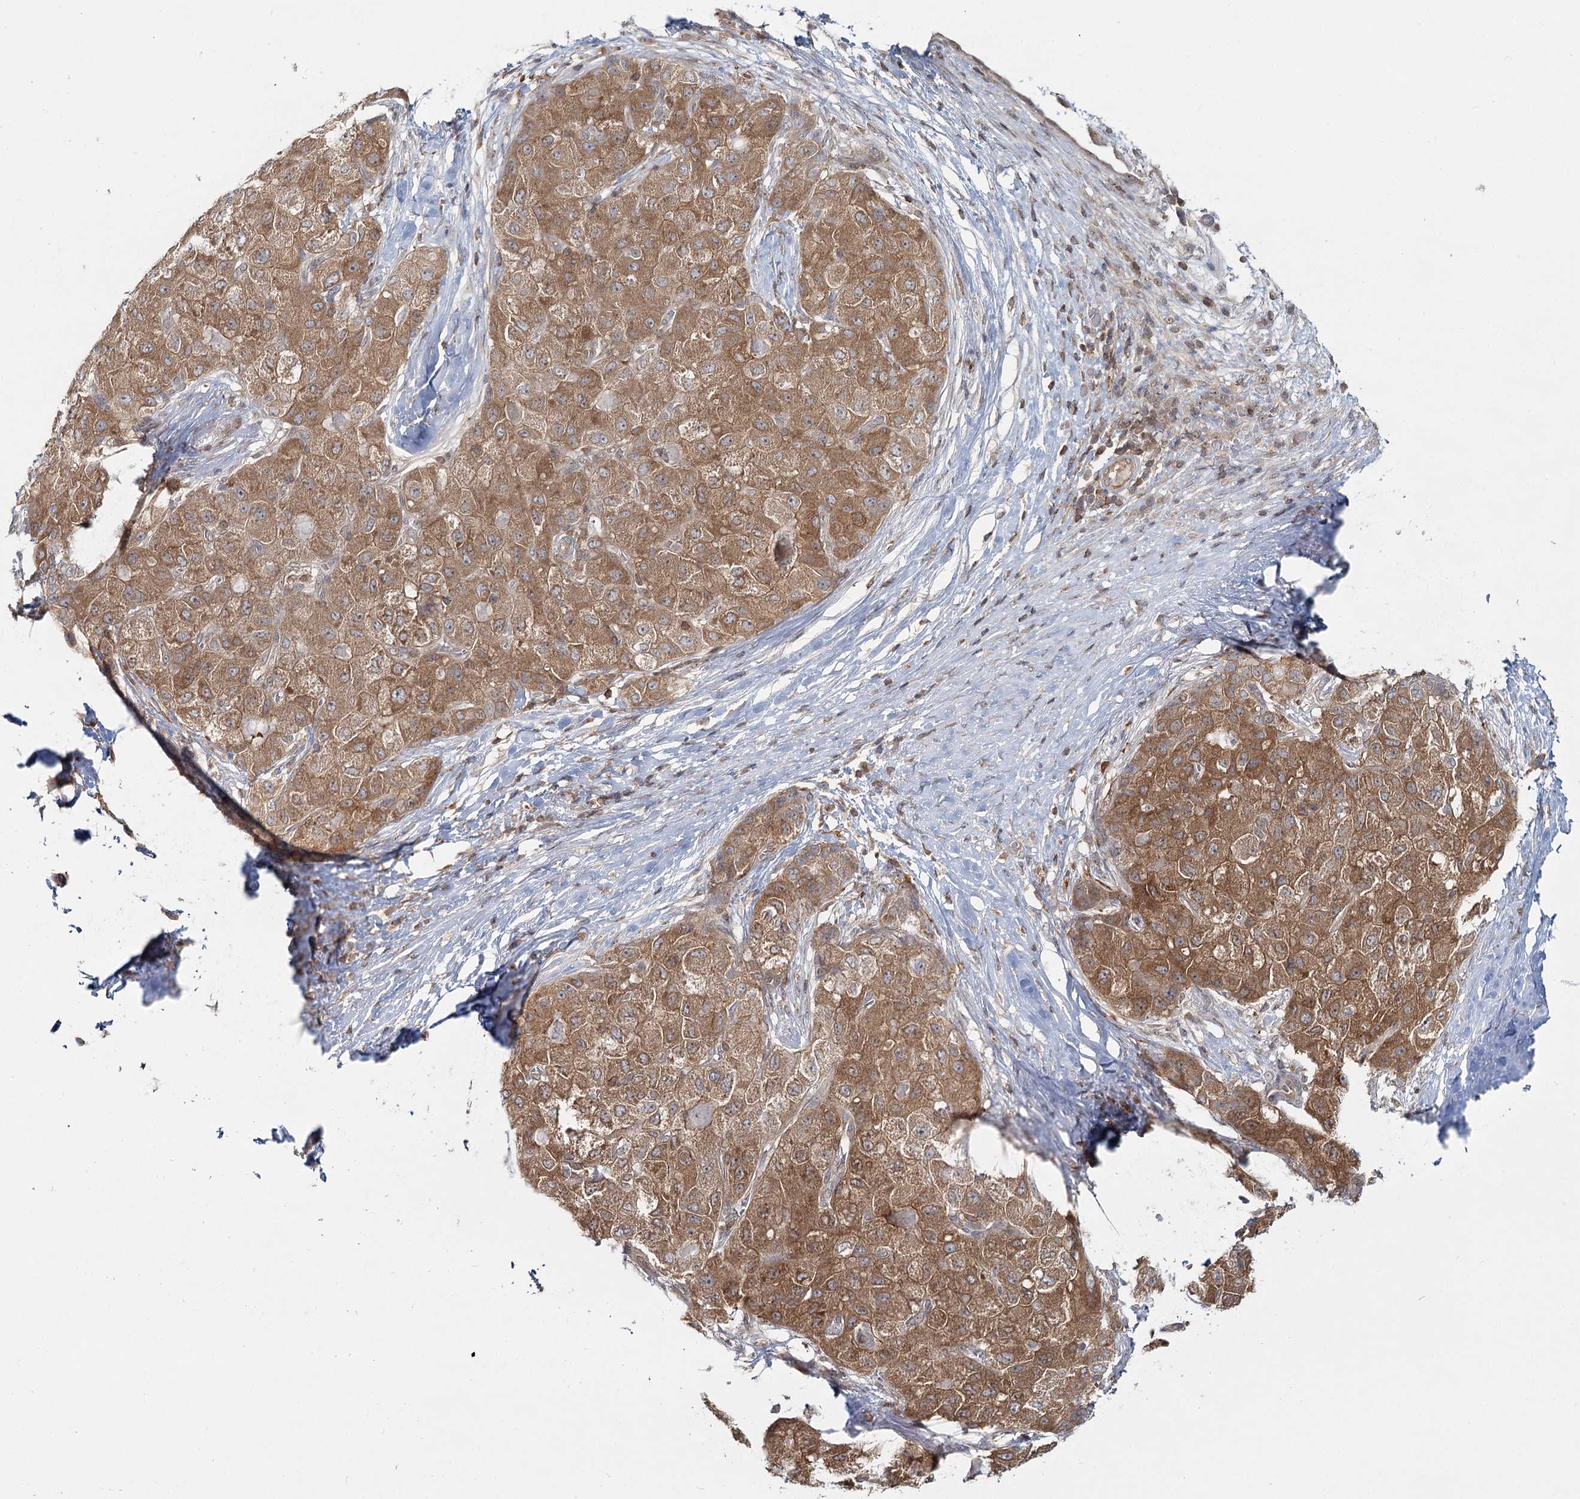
{"staining": {"intensity": "moderate", "quantity": ">75%", "location": "cytoplasmic/membranous"}, "tissue": "liver cancer", "cell_type": "Tumor cells", "image_type": "cancer", "snomed": [{"axis": "morphology", "description": "Carcinoma, Hepatocellular, NOS"}, {"axis": "topography", "description": "Liver"}], "caption": "The immunohistochemical stain highlights moderate cytoplasmic/membranous expression in tumor cells of liver cancer (hepatocellular carcinoma) tissue. (brown staining indicates protein expression, while blue staining denotes nuclei).", "gene": "FAM120B", "patient": {"sex": "male", "age": 80}}